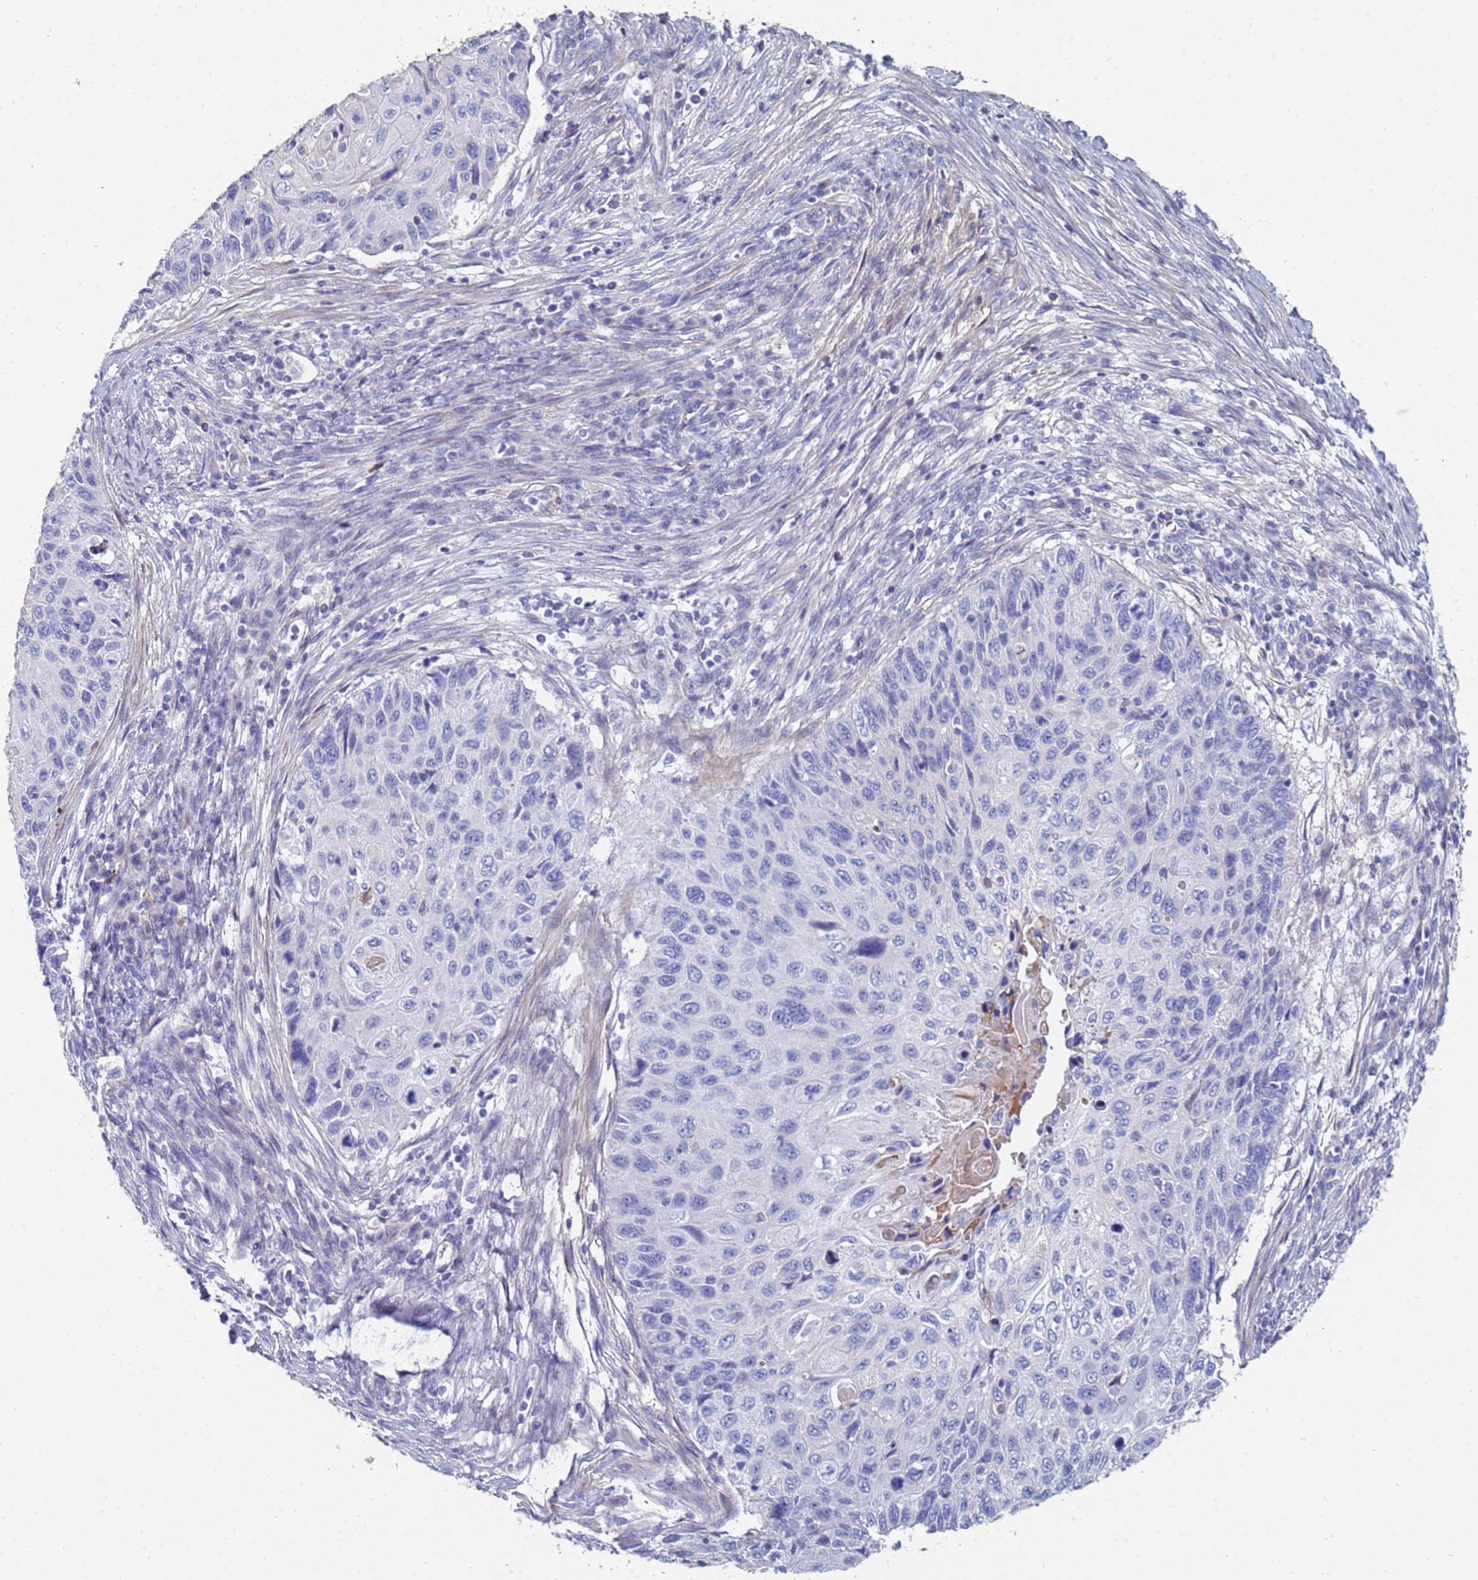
{"staining": {"intensity": "negative", "quantity": "none", "location": "none"}, "tissue": "cervical cancer", "cell_type": "Tumor cells", "image_type": "cancer", "snomed": [{"axis": "morphology", "description": "Squamous cell carcinoma, NOS"}, {"axis": "topography", "description": "Cervix"}], "caption": "Micrograph shows no protein expression in tumor cells of cervical cancer tissue.", "gene": "ABCA8", "patient": {"sex": "female", "age": 70}}